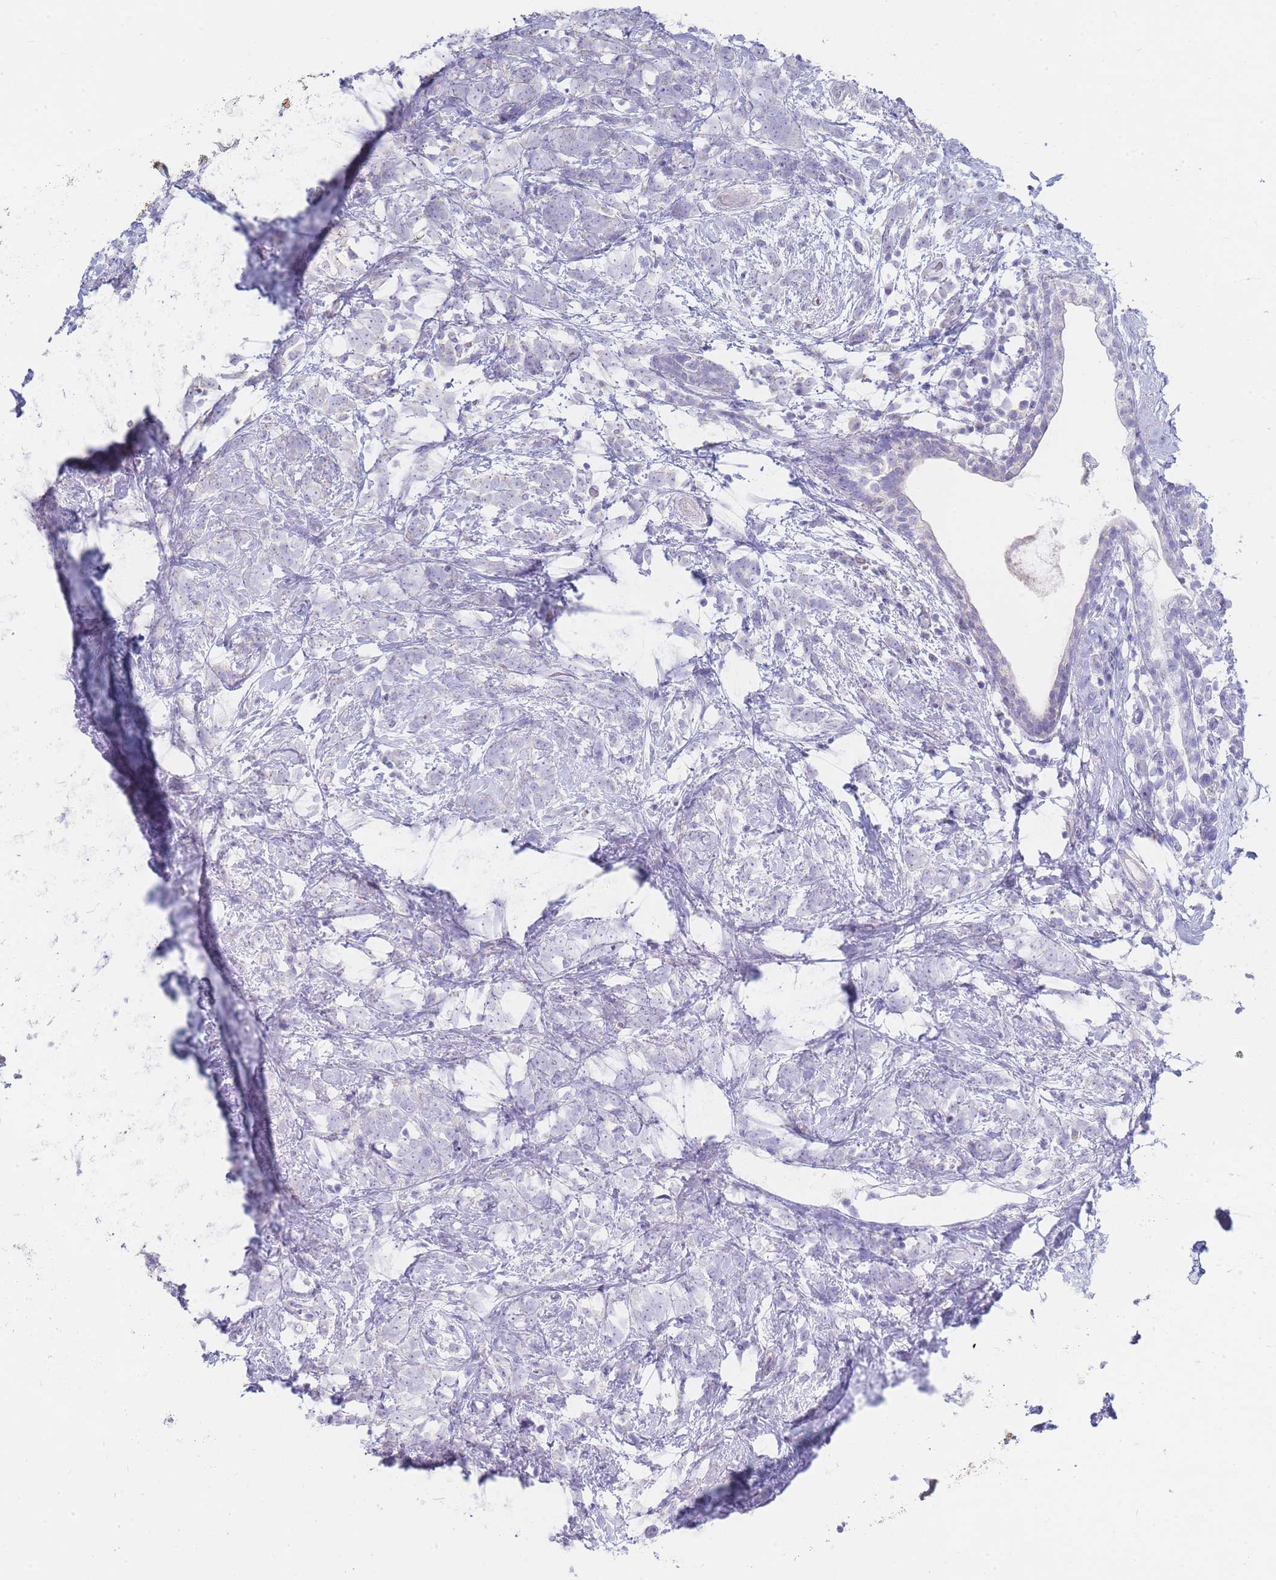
{"staining": {"intensity": "negative", "quantity": "none", "location": "none"}, "tissue": "breast cancer", "cell_type": "Tumor cells", "image_type": "cancer", "snomed": [{"axis": "morphology", "description": "Lobular carcinoma"}, {"axis": "topography", "description": "Breast"}], "caption": "Histopathology image shows no significant protein staining in tumor cells of breast lobular carcinoma.", "gene": "HBG2", "patient": {"sex": "female", "age": 58}}